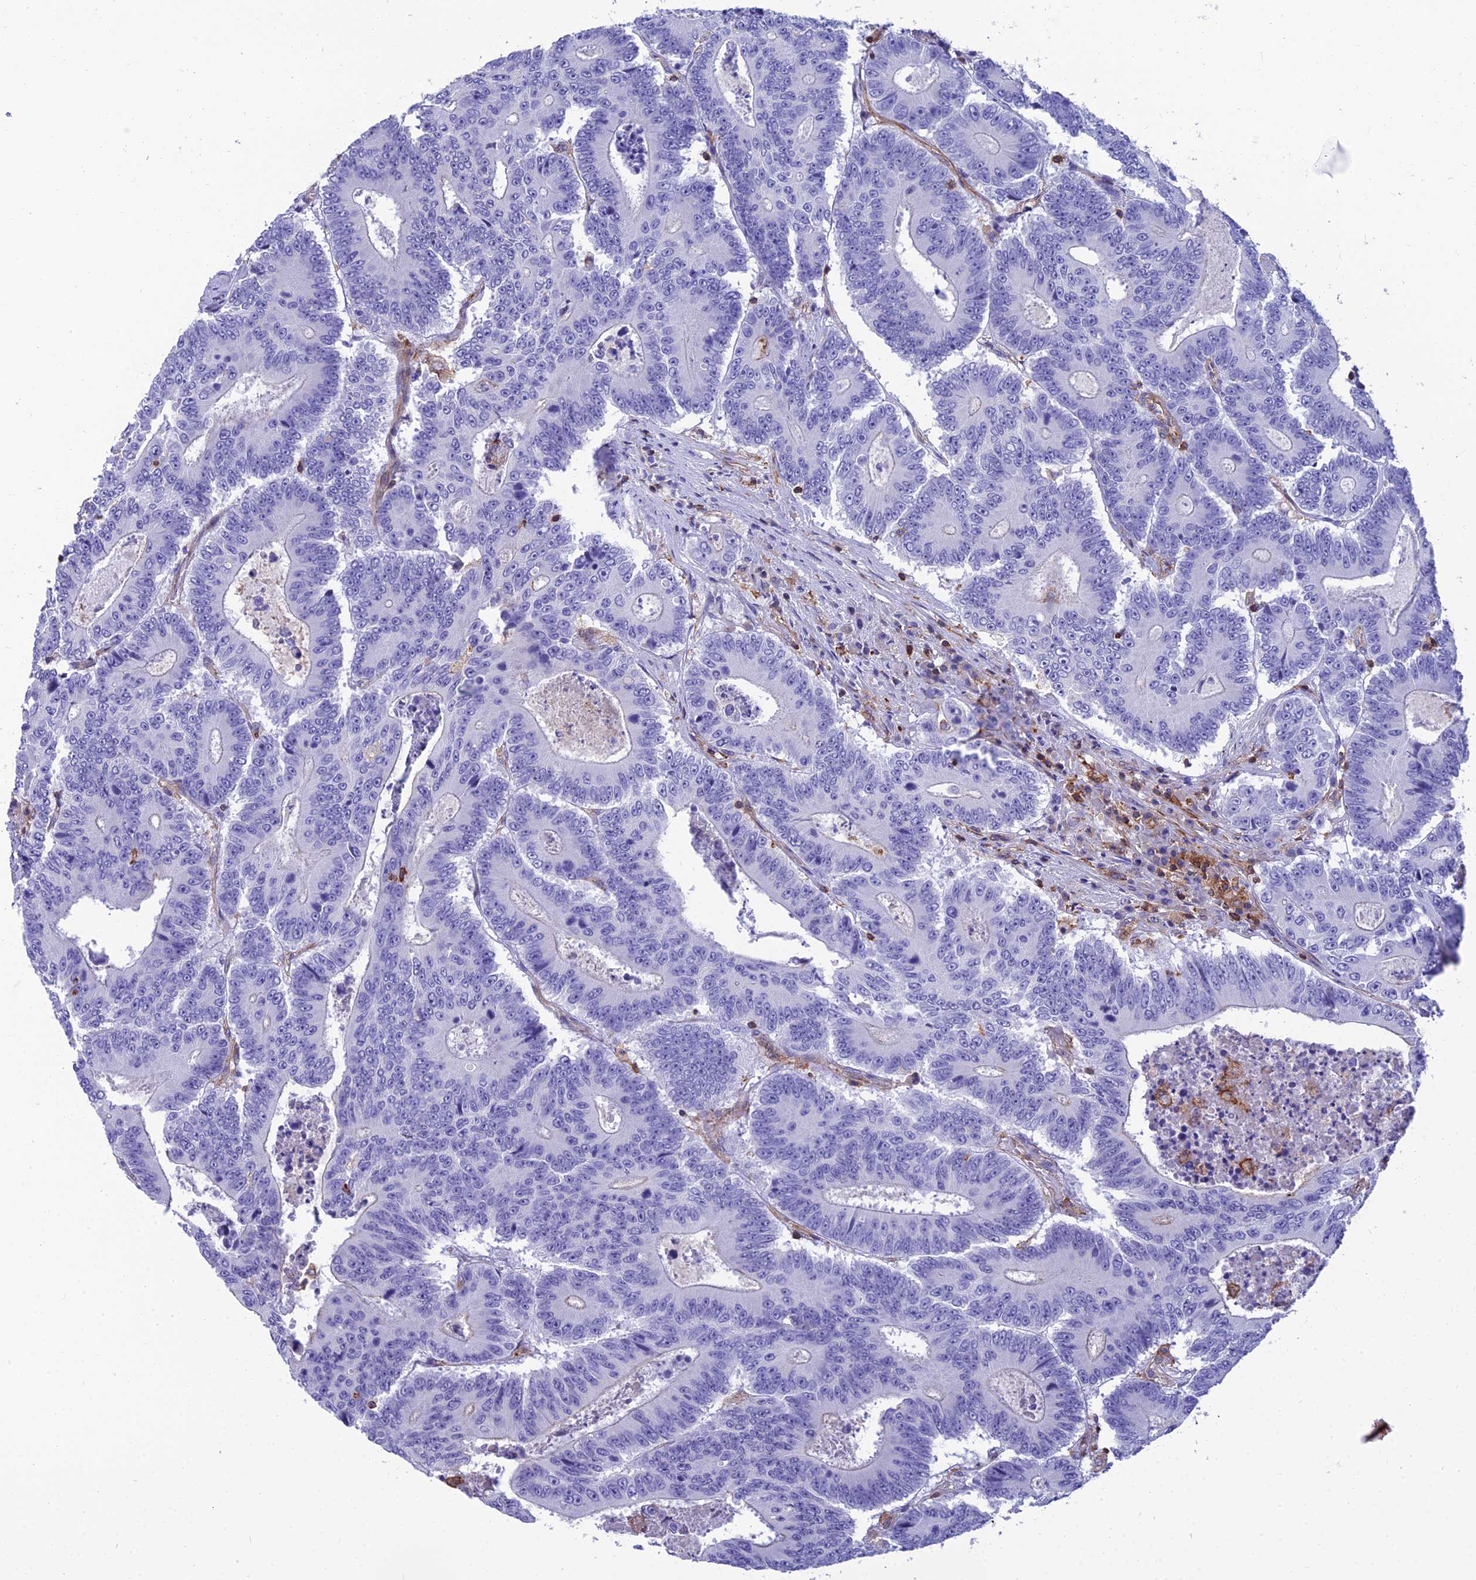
{"staining": {"intensity": "negative", "quantity": "none", "location": "none"}, "tissue": "colorectal cancer", "cell_type": "Tumor cells", "image_type": "cancer", "snomed": [{"axis": "morphology", "description": "Adenocarcinoma, NOS"}, {"axis": "topography", "description": "Colon"}], "caption": "Immunohistochemical staining of human colorectal cancer (adenocarcinoma) exhibits no significant expression in tumor cells.", "gene": "PPP1R18", "patient": {"sex": "male", "age": 83}}